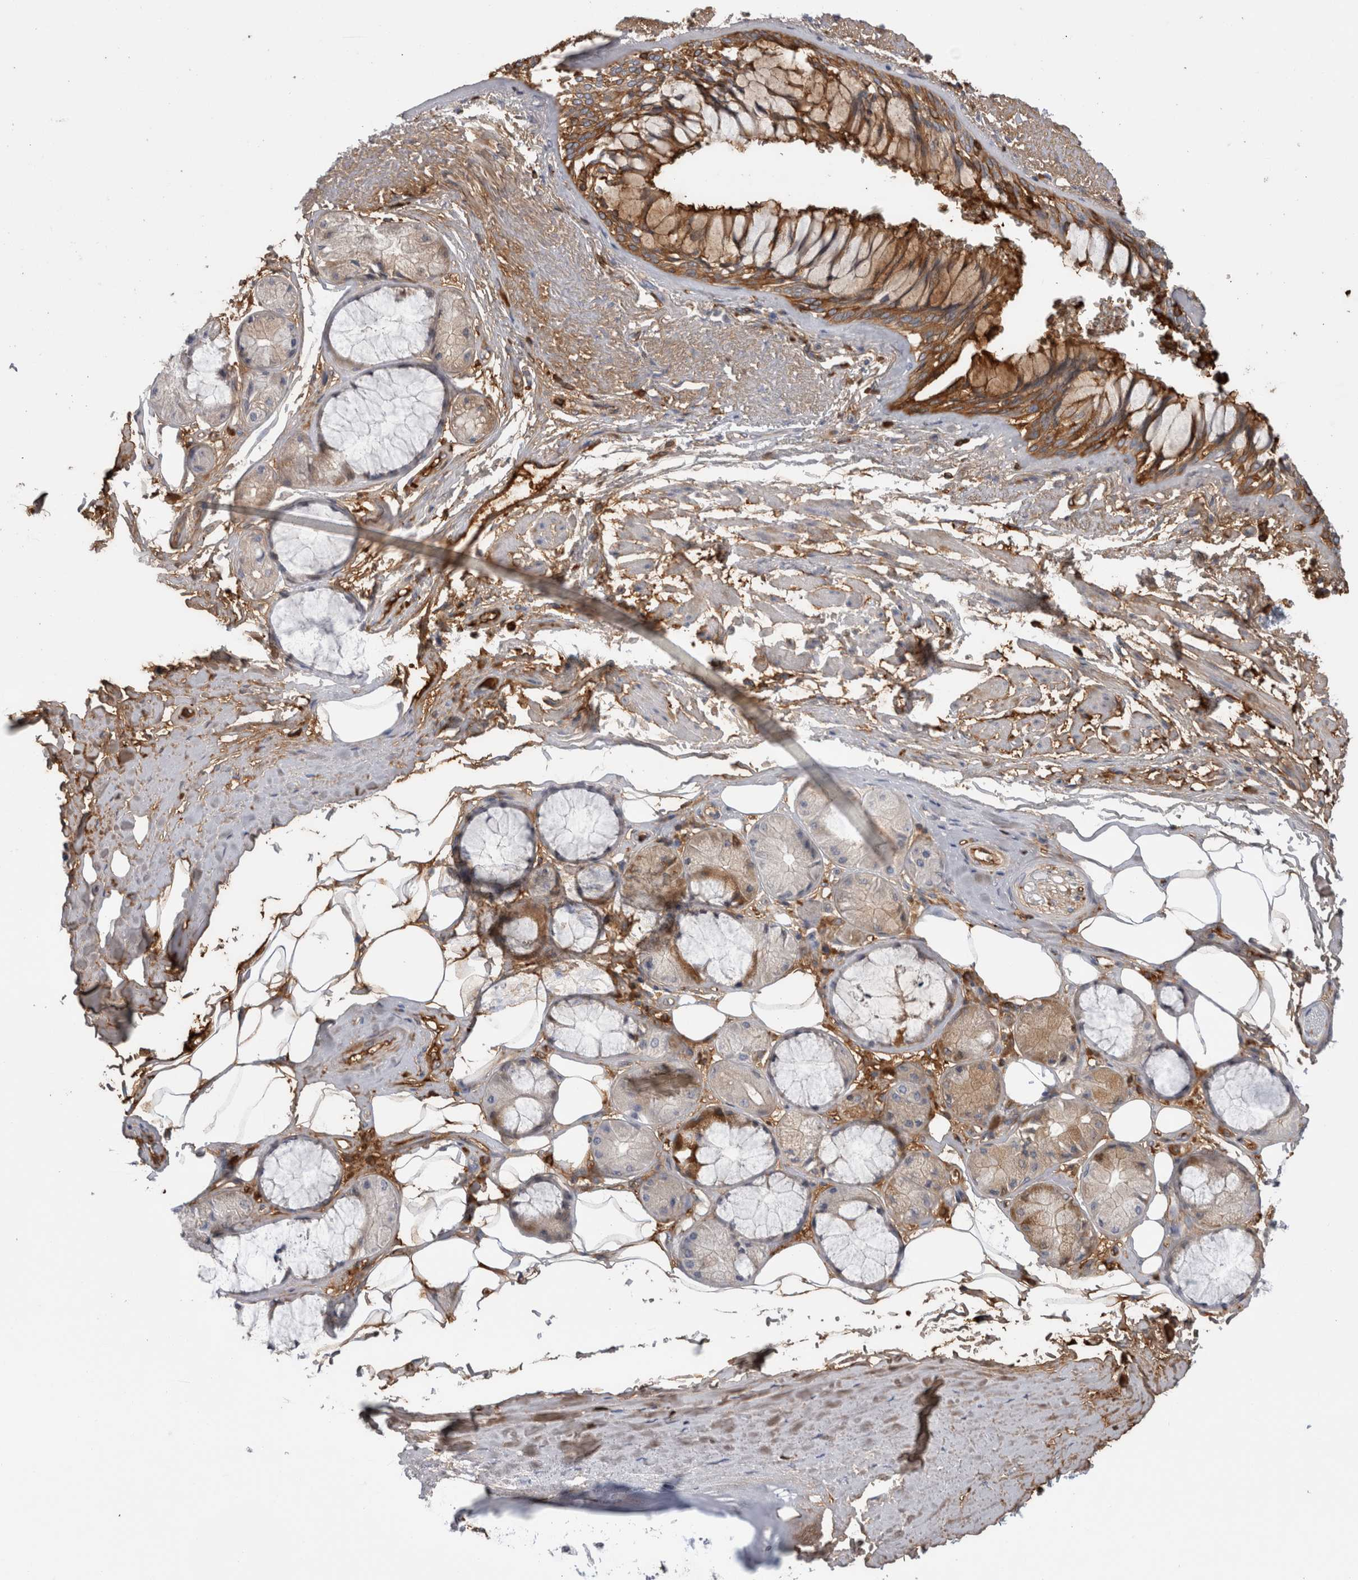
{"staining": {"intensity": "moderate", "quantity": ">75%", "location": "cytoplasmic/membranous"}, "tissue": "bronchus", "cell_type": "Respiratory epithelial cells", "image_type": "normal", "snomed": [{"axis": "morphology", "description": "Normal tissue, NOS"}, {"axis": "topography", "description": "Bronchus"}], "caption": "Protein staining by immunohistochemistry (IHC) exhibits moderate cytoplasmic/membranous staining in about >75% of respiratory epithelial cells in unremarkable bronchus. (brown staining indicates protein expression, while blue staining denotes nuclei).", "gene": "TBCE", "patient": {"sex": "male", "age": 66}}